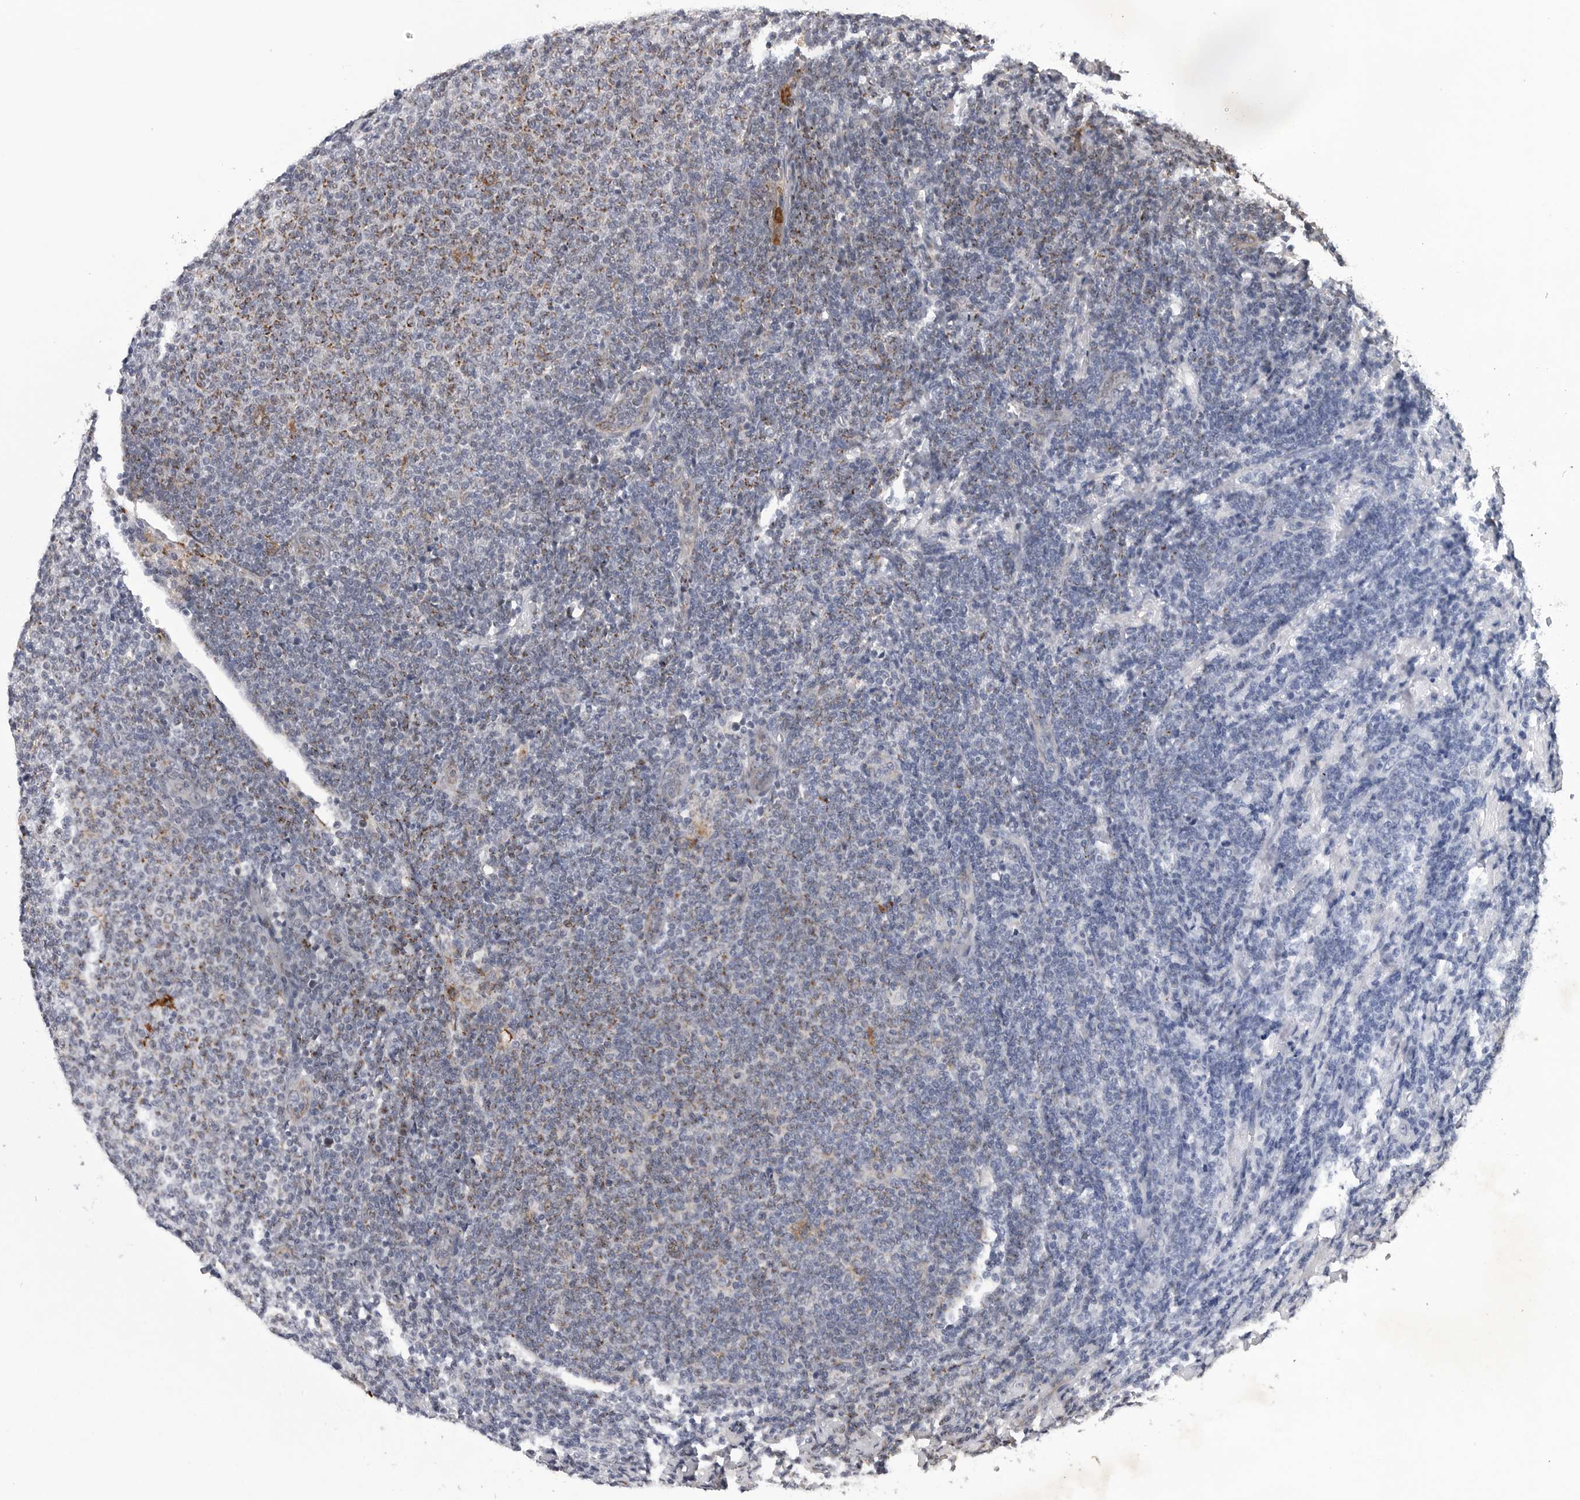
{"staining": {"intensity": "moderate", "quantity": "25%-75%", "location": "cytoplasmic/membranous"}, "tissue": "lymphoma", "cell_type": "Tumor cells", "image_type": "cancer", "snomed": [{"axis": "morphology", "description": "Malignant lymphoma, non-Hodgkin's type, Low grade"}, {"axis": "topography", "description": "Lymph node"}], "caption": "There is medium levels of moderate cytoplasmic/membranous positivity in tumor cells of low-grade malignant lymphoma, non-Hodgkin's type, as demonstrated by immunohistochemical staining (brown color).", "gene": "CDK20", "patient": {"sex": "male", "age": 66}}